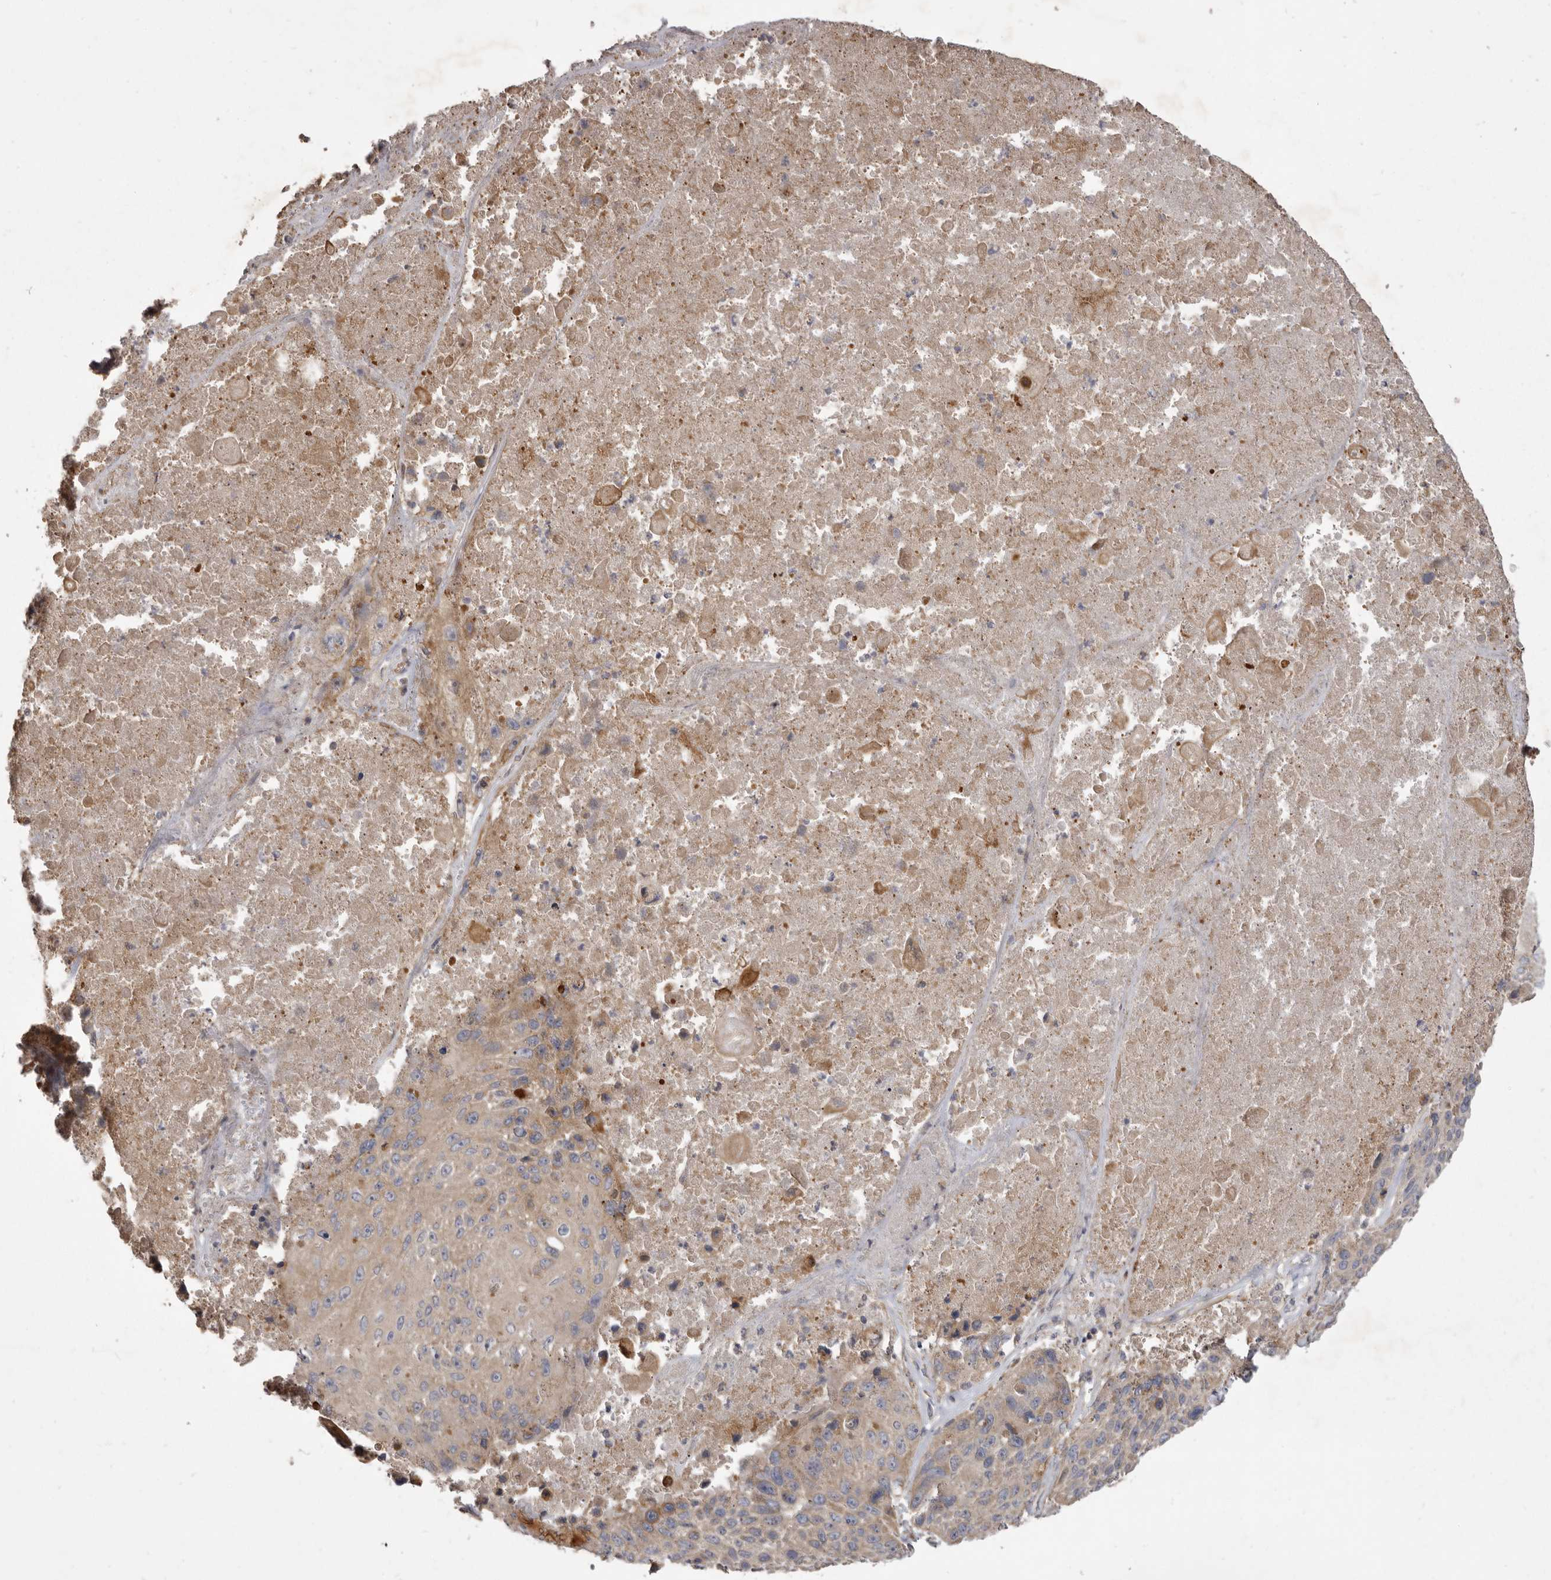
{"staining": {"intensity": "moderate", "quantity": "25%-75%", "location": "cytoplasmic/membranous"}, "tissue": "lung cancer", "cell_type": "Tumor cells", "image_type": "cancer", "snomed": [{"axis": "morphology", "description": "Squamous cell carcinoma, NOS"}, {"axis": "topography", "description": "Lung"}], "caption": "Brown immunohistochemical staining in lung cancer (squamous cell carcinoma) reveals moderate cytoplasmic/membranous positivity in approximately 25%-75% of tumor cells.", "gene": "VPS45", "patient": {"sex": "male", "age": 61}}